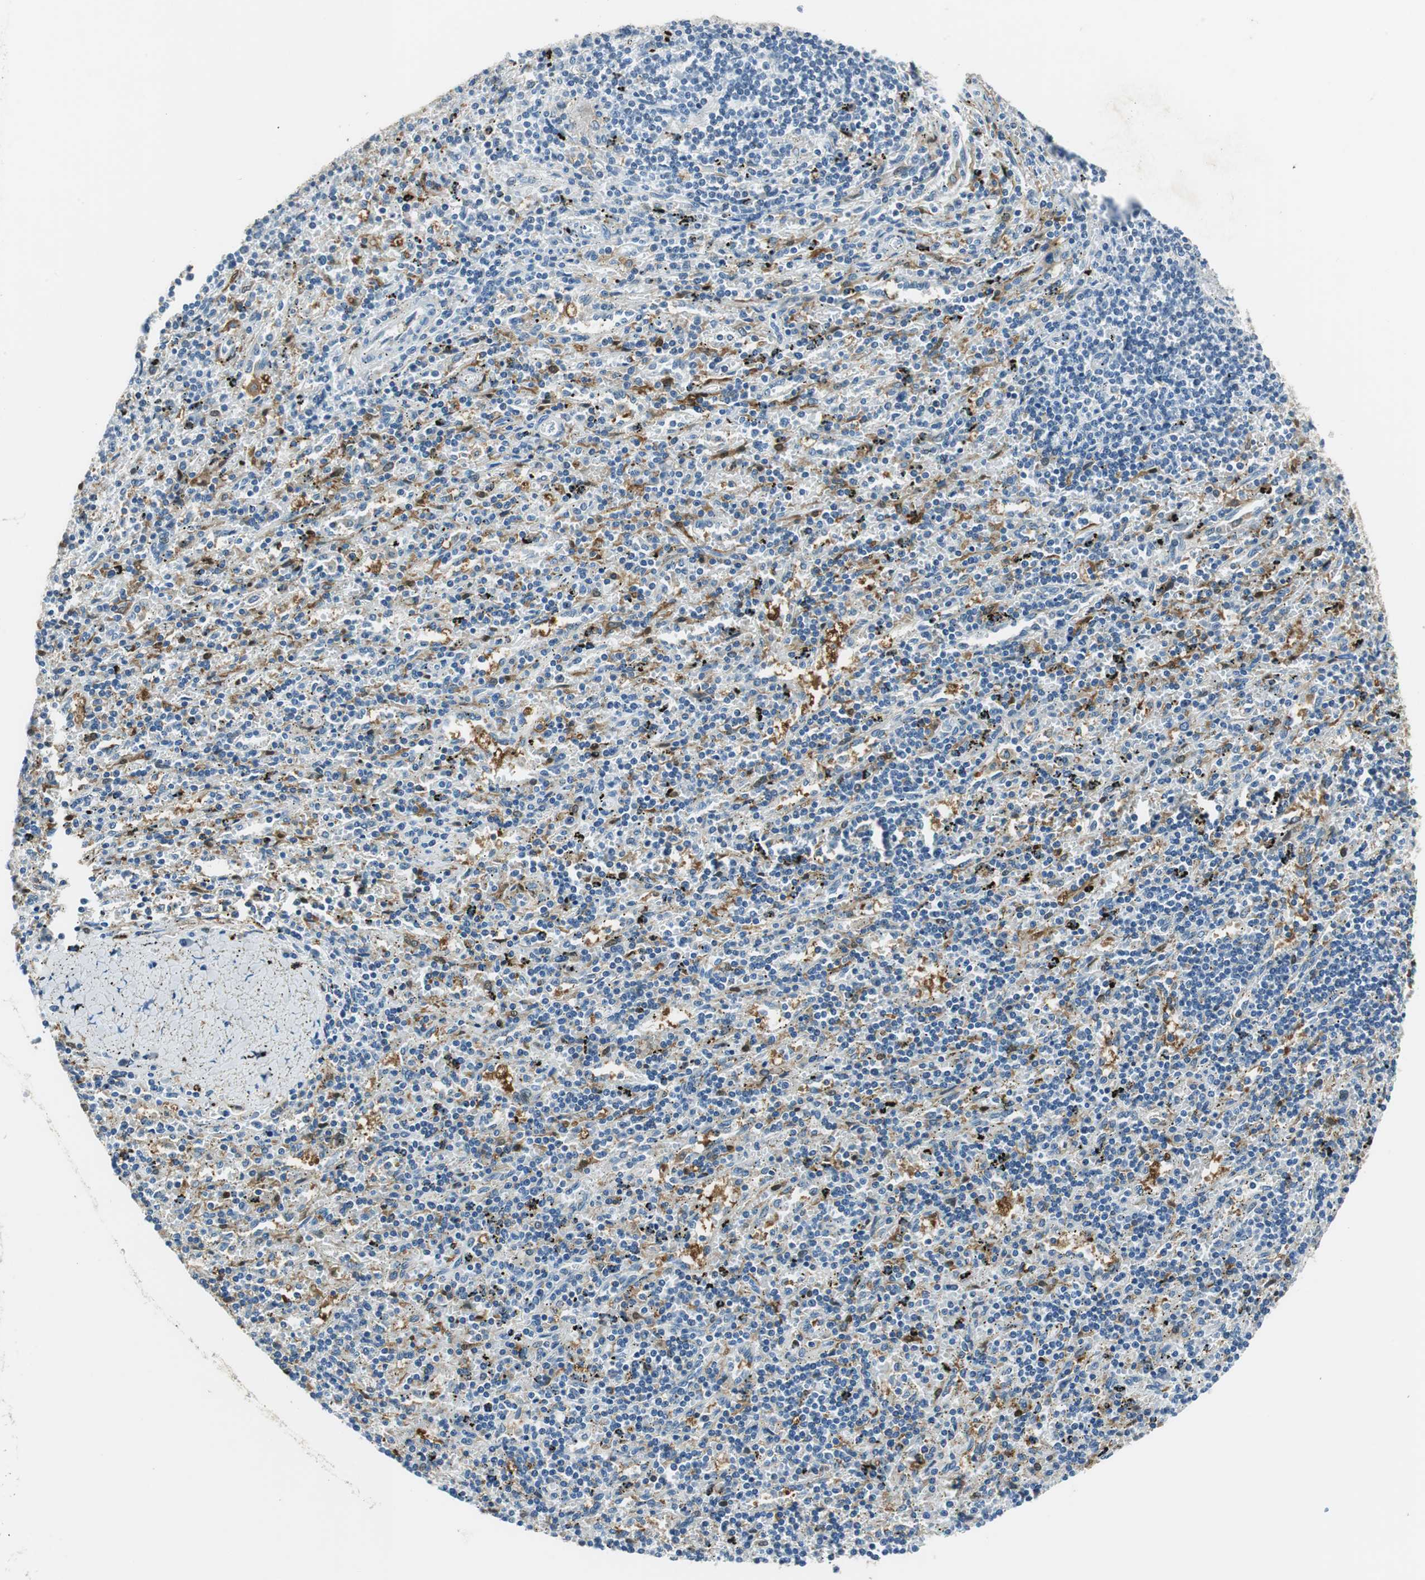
{"staining": {"intensity": "negative", "quantity": "none", "location": "none"}, "tissue": "lymphoma", "cell_type": "Tumor cells", "image_type": "cancer", "snomed": [{"axis": "morphology", "description": "Malignant lymphoma, non-Hodgkin's type, Low grade"}, {"axis": "topography", "description": "Spleen"}], "caption": "DAB (3,3'-diaminobenzidine) immunohistochemical staining of lymphoma demonstrates no significant staining in tumor cells.", "gene": "ME1", "patient": {"sex": "male", "age": 76}}